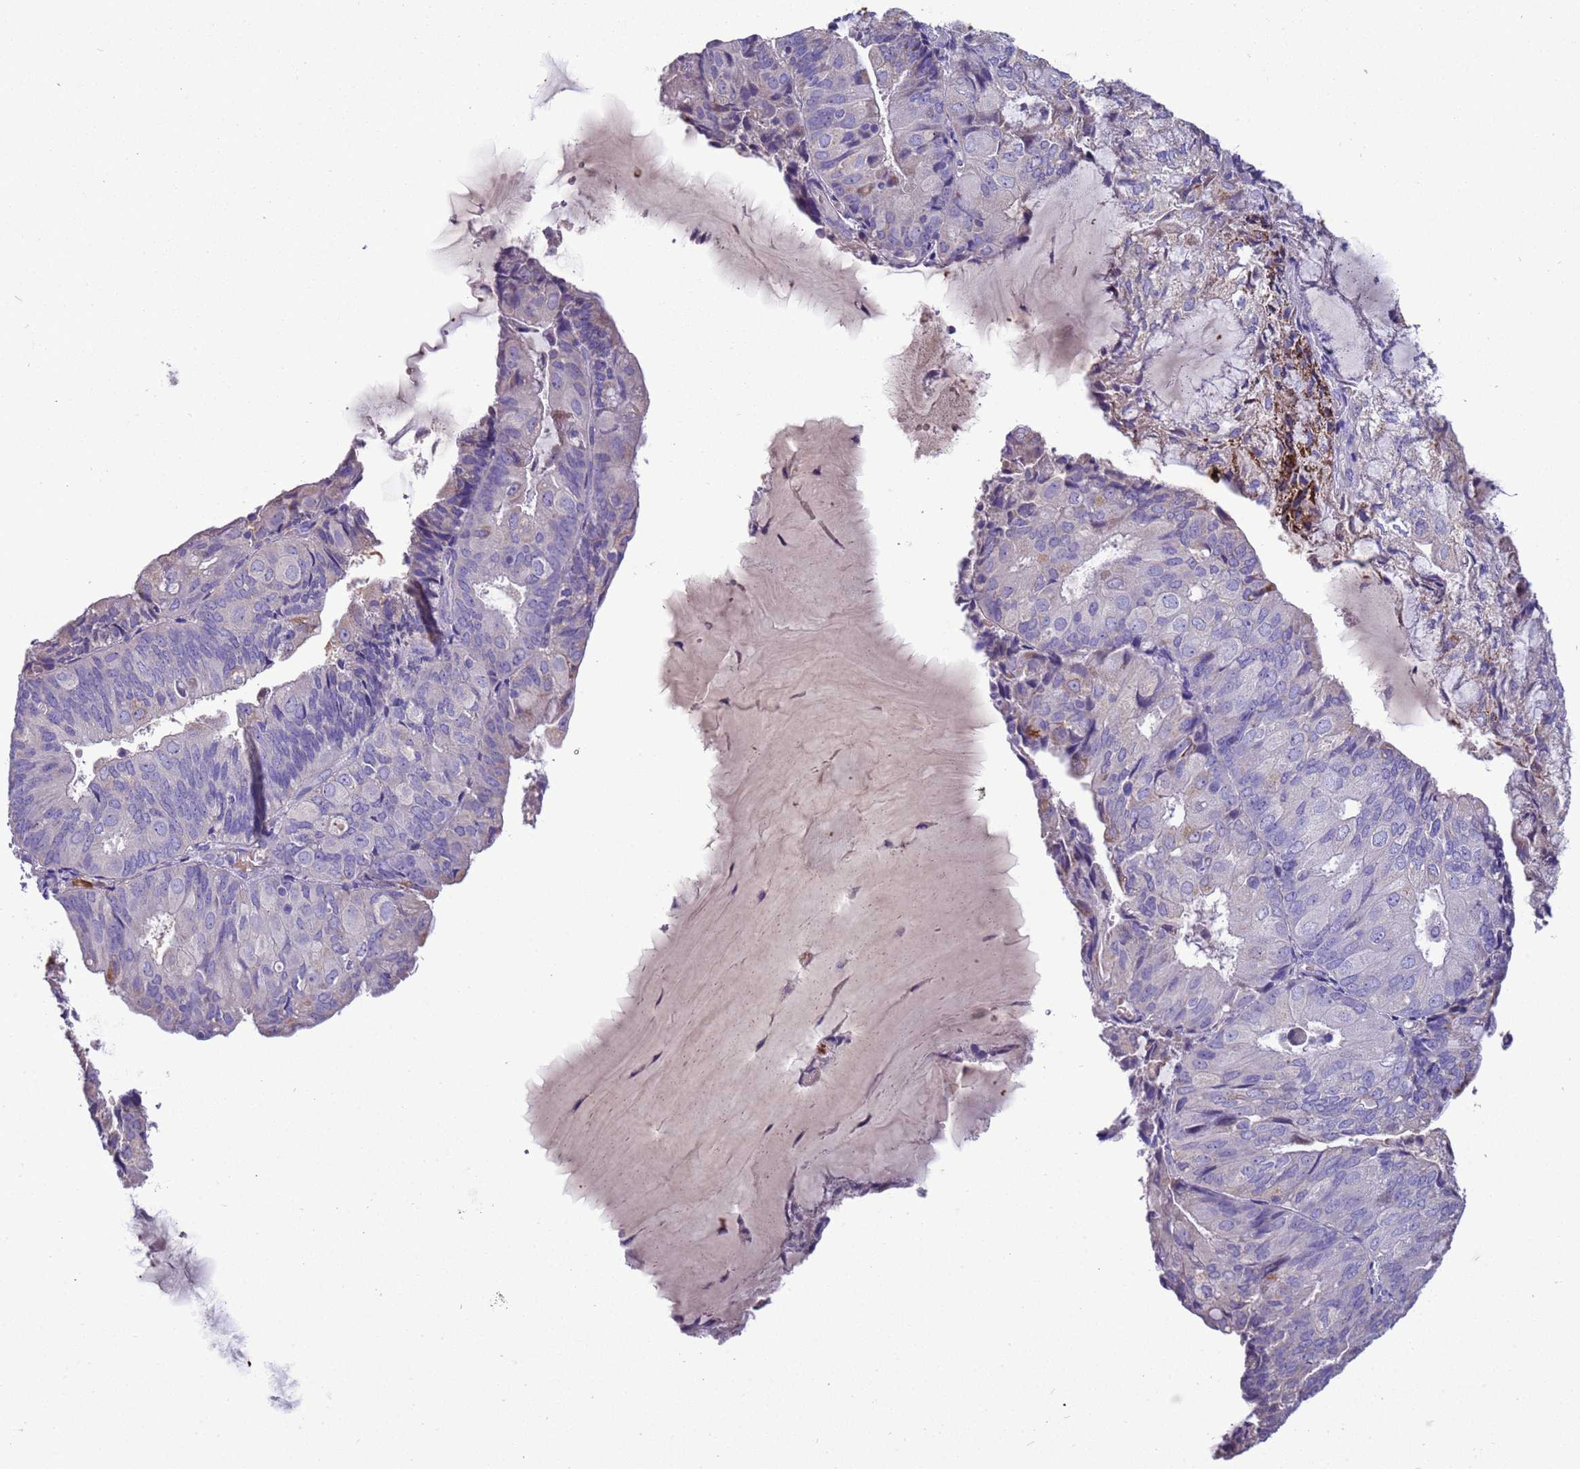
{"staining": {"intensity": "weak", "quantity": "<25%", "location": "cytoplasmic/membranous"}, "tissue": "endometrial cancer", "cell_type": "Tumor cells", "image_type": "cancer", "snomed": [{"axis": "morphology", "description": "Adenocarcinoma, NOS"}, {"axis": "topography", "description": "Endometrium"}], "caption": "A micrograph of human endometrial adenocarcinoma is negative for staining in tumor cells.", "gene": "SLC24A3", "patient": {"sex": "female", "age": 81}}